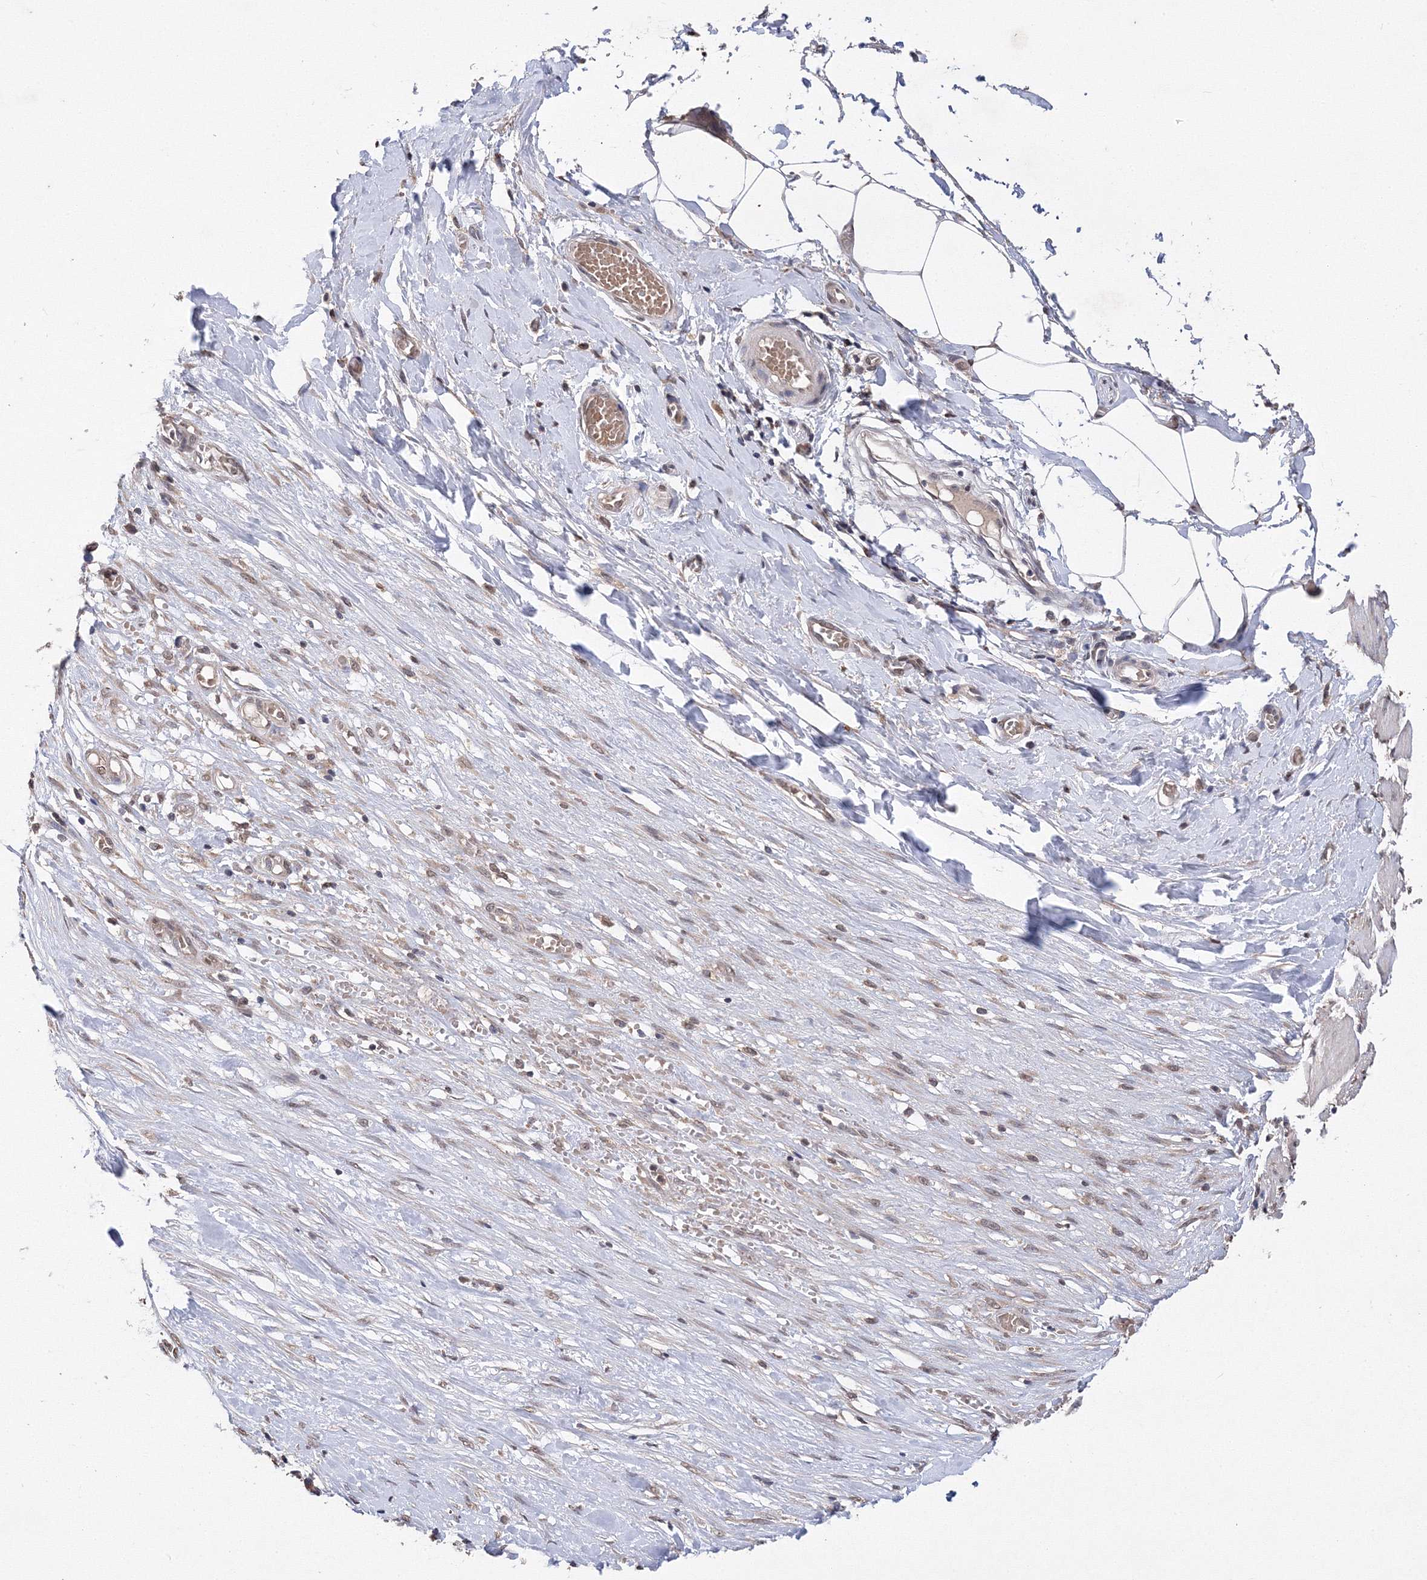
{"staining": {"intensity": "moderate", "quantity": "25%-75%", "location": "nuclear"}, "tissue": "smooth muscle", "cell_type": "Smooth muscle cells", "image_type": "normal", "snomed": [{"axis": "morphology", "description": "Normal tissue, NOS"}, {"axis": "morphology", "description": "Adenocarcinoma, NOS"}, {"axis": "topography", "description": "Colon"}, {"axis": "topography", "description": "Peripheral nerve tissue"}], "caption": "Protein staining reveals moderate nuclear expression in approximately 25%-75% of smooth muscle cells in unremarkable smooth muscle.", "gene": "GPN1", "patient": {"sex": "male", "age": 14}}